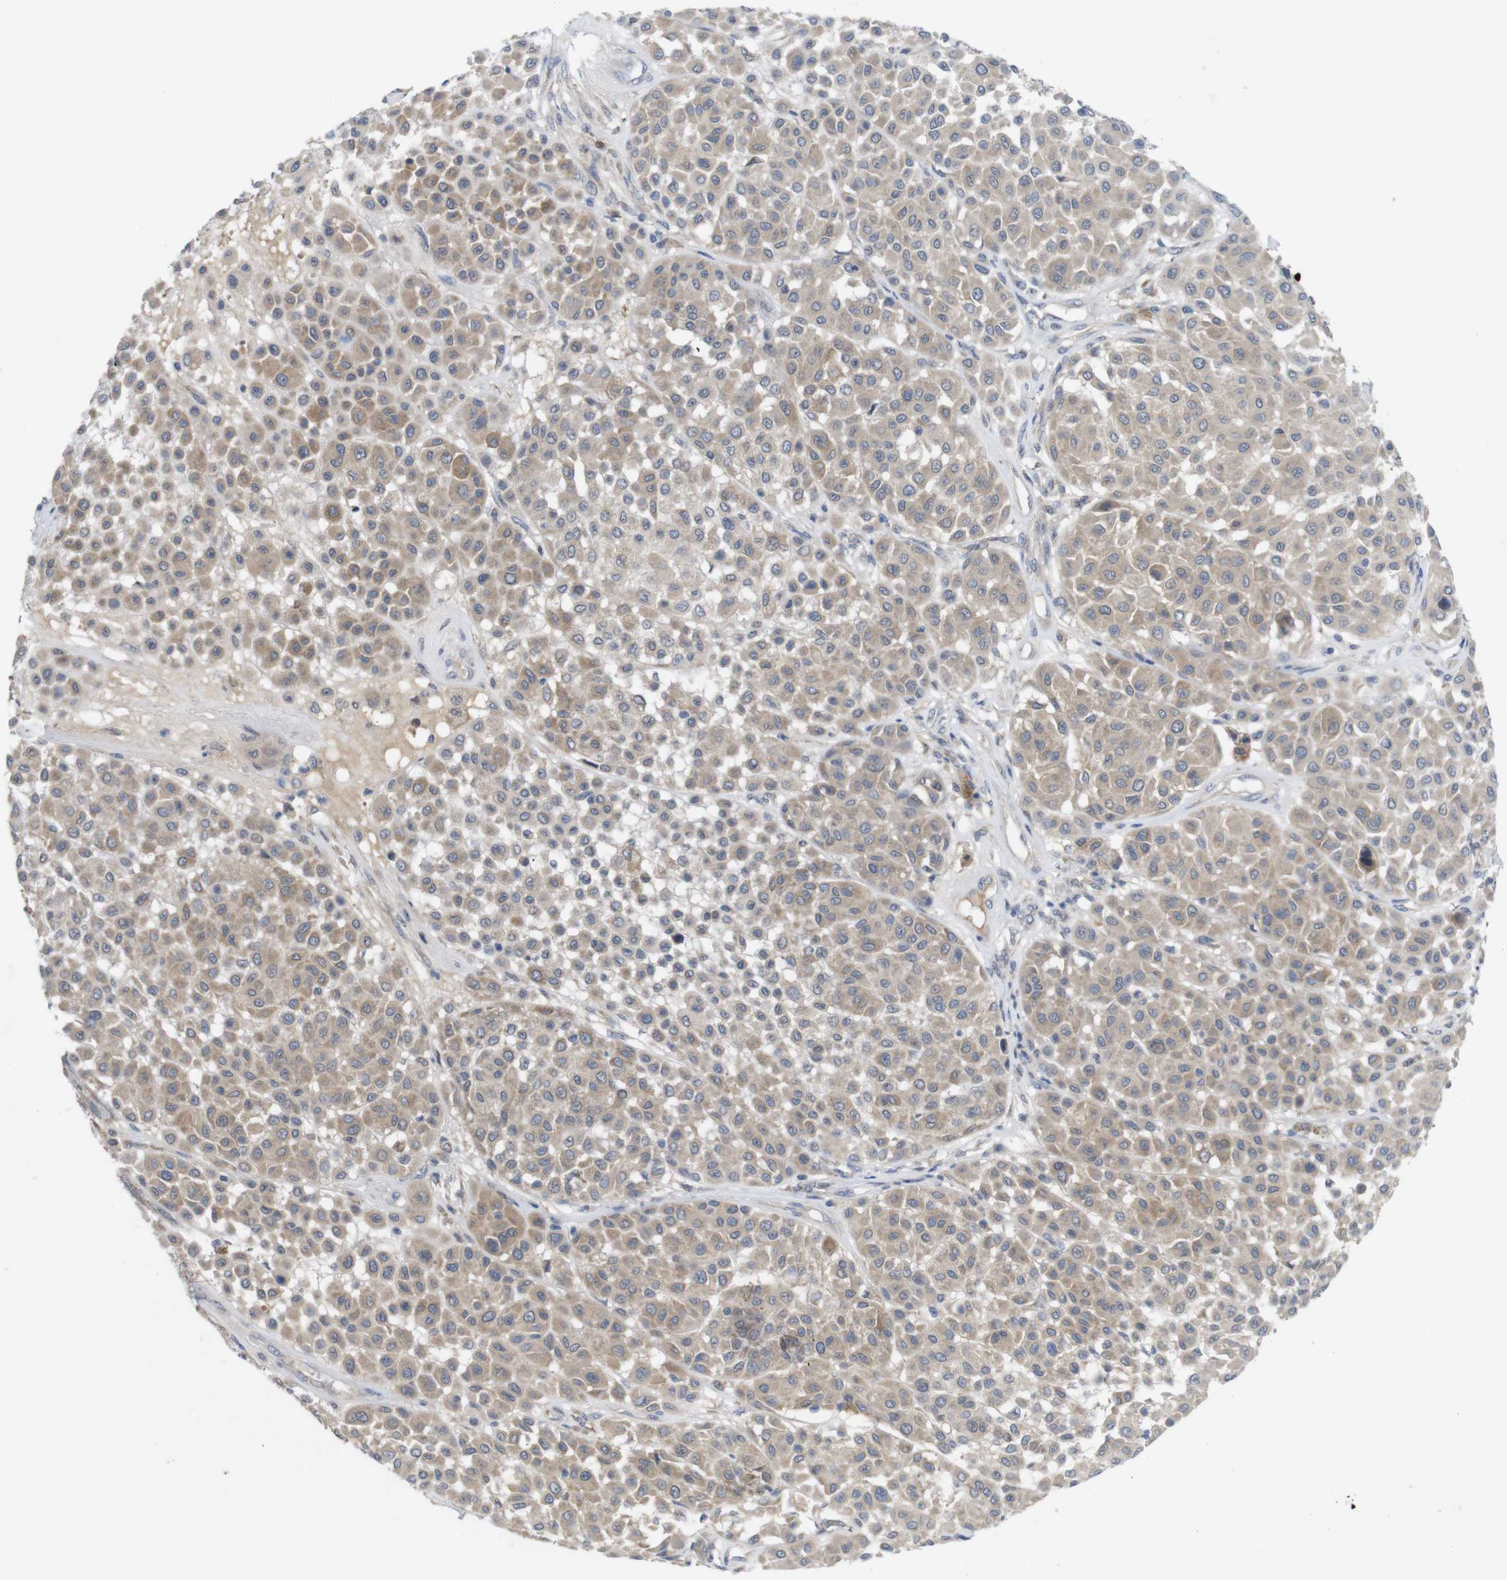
{"staining": {"intensity": "moderate", "quantity": ">75%", "location": "cytoplasmic/membranous"}, "tissue": "melanoma", "cell_type": "Tumor cells", "image_type": "cancer", "snomed": [{"axis": "morphology", "description": "Malignant melanoma, Metastatic site"}, {"axis": "topography", "description": "Soft tissue"}], "caption": "High-magnification brightfield microscopy of malignant melanoma (metastatic site) stained with DAB (3,3'-diaminobenzidine) (brown) and counterstained with hematoxylin (blue). tumor cells exhibit moderate cytoplasmic/membranous staining is present in approximately>75% of cells.", "gene": "BCAR3", "patient": {"sex": "male", "age": 41}}